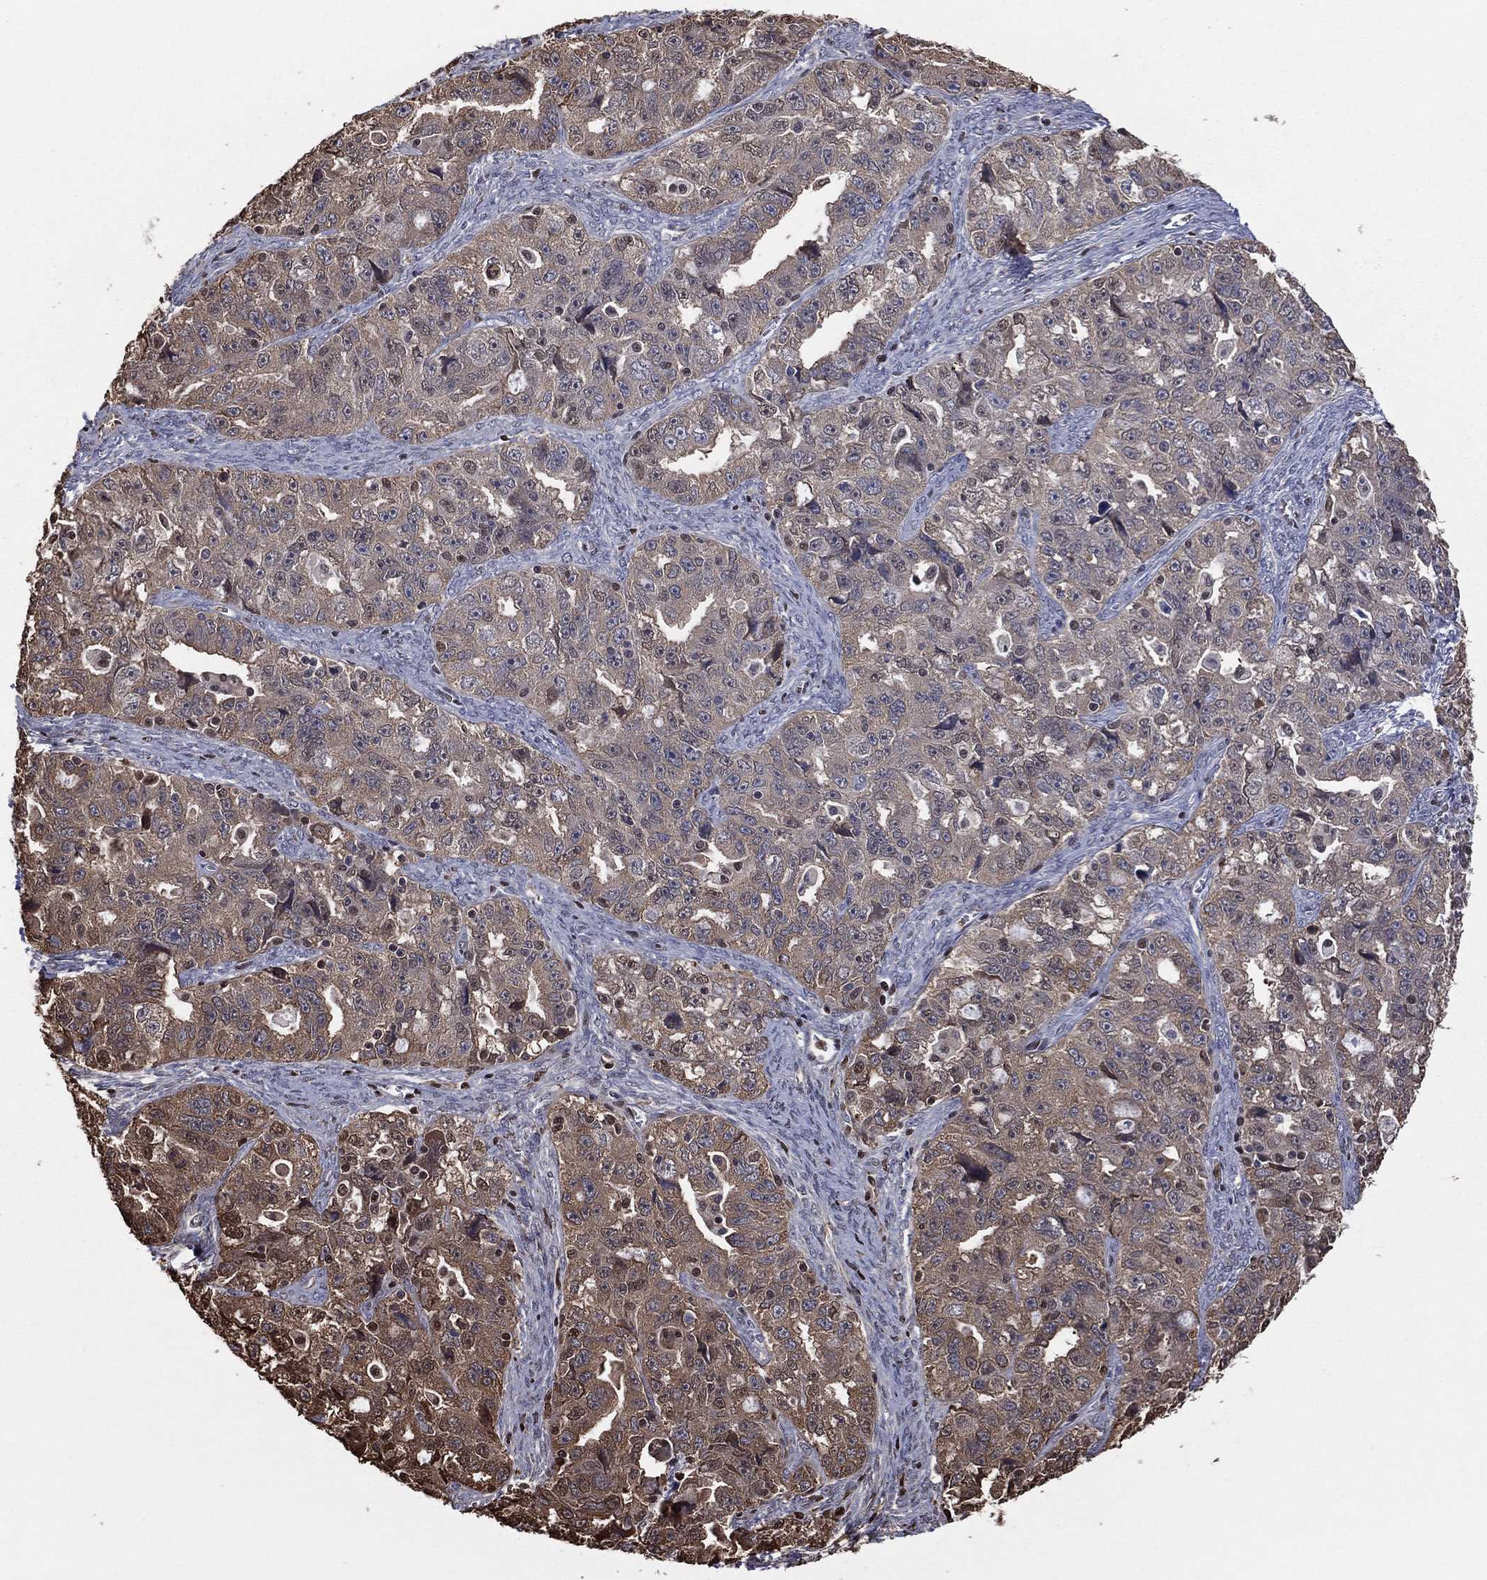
{"staining": {"intensity": "moderate", "quantity": "25%-75%", "location": "cytoplasmic/membranous"}, "tissue": "ovarian cancer", "cell_type": "Tumor cells", "image_type": "cancer", "snomed": [{"axis": "morphology", "description": "Cystadenocarcinoma, serous, NOS"}, {"axis": "topography", "description": "Ovary"}], "caption": "Brown immunohistochemical staining in human ovarian serous cystadenocarcinoma exhibits moderate cytoplasmic/membranous expression in about 25%-75% of tumor cells.", "gene": "GAPDH", "patient": {"sex": "female", "age": 51}}